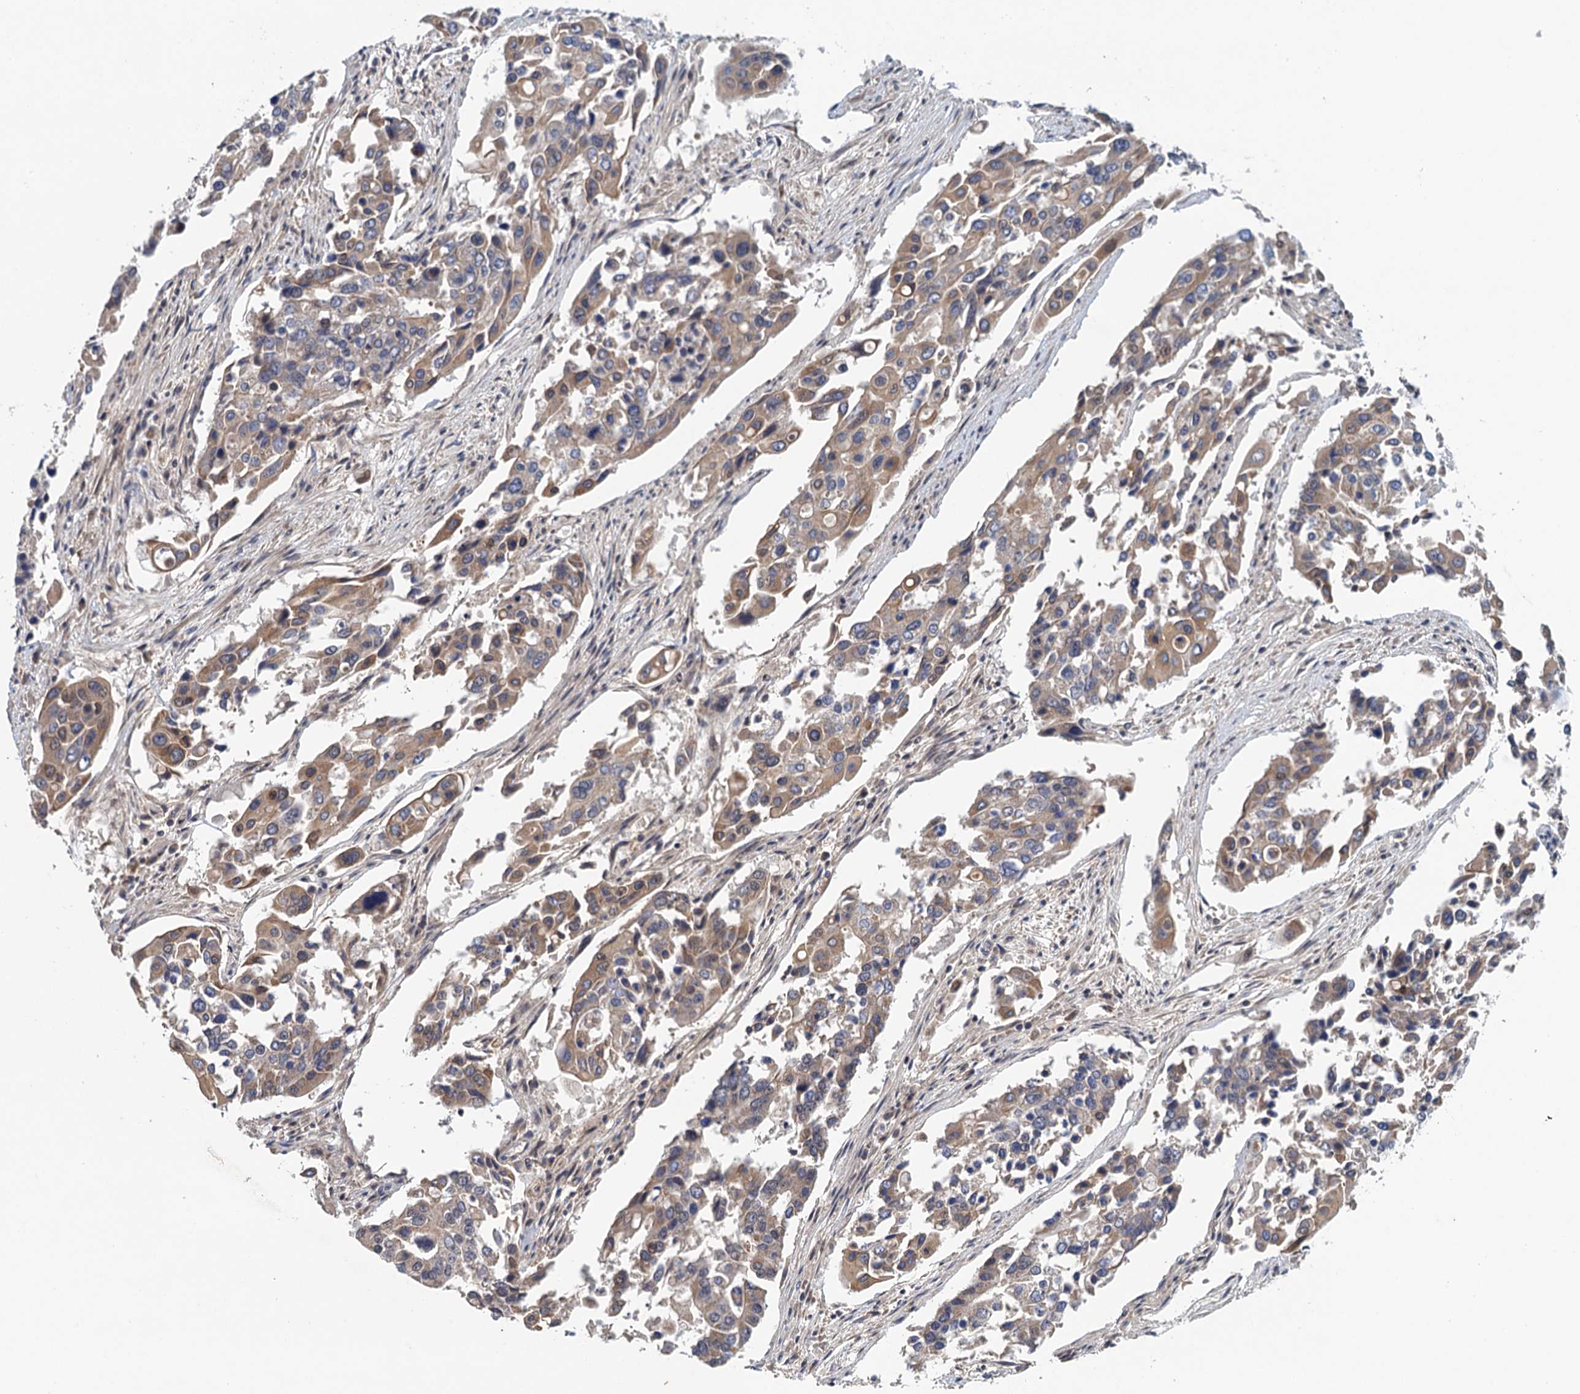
{"staining": {"intensity": "weak", "quantity": ">75%", "location": "cytoplasmic/membranous"}, "tissue": "colorectal cancer", "cell_type": "Tumor cells", "image_type": "cancer", "snomed": [{"axis": "morphology", "description": "Adenocarcinoma, NOS"}, {"axis": "topography", "description": "Colon"}], "caption": "Immunohistochemistry image of neoplastic tissue: colorectal cancer stained using immunohistochemistry (IHC) shows low levels of weak protein expression localized specifically in the cytoplasmic/membranous of tumor cells, appearing as a cytoplasmic/membranous brown color.", "gene": "MDM1", "patient": {"sex": "male", "age": 77}}